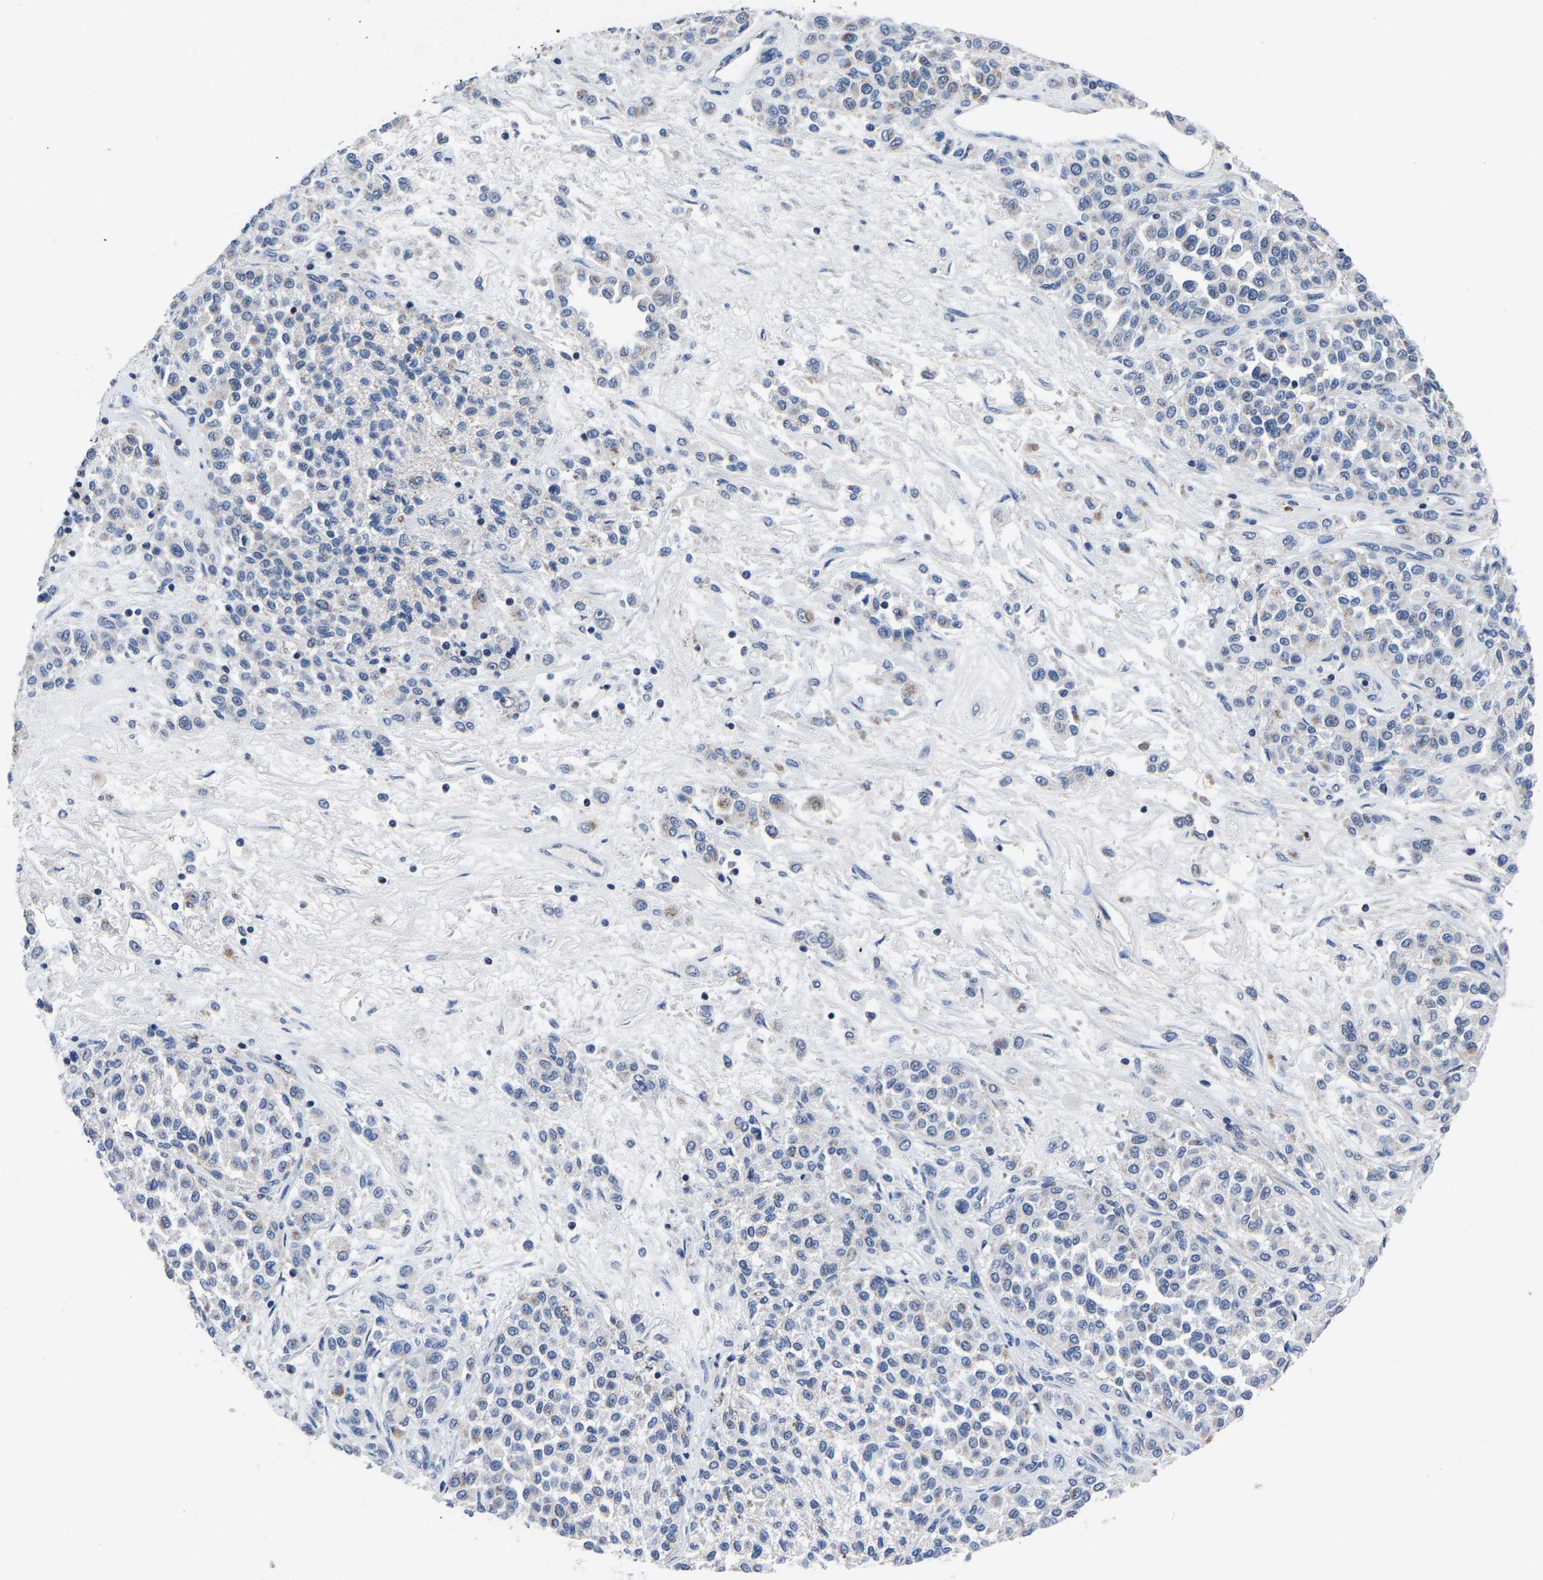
{"staining": {"intensity": "negative", "quantity": "none", "location": "none"}, "tissue": "melanoma", "cell_type": "Tumor cells", "image_type": "cancer", "snomed": [{"axis": "morphology", "description": "Malignant melanoma, Metastatic site"}, {"axis": "topography", "description": "Pancreas"}], "caption": "The histopathology image exhibits no staining of tumor cells in melanoma.", "gene": "FGD5", "patient": {"sex": "female", "age": 30}}